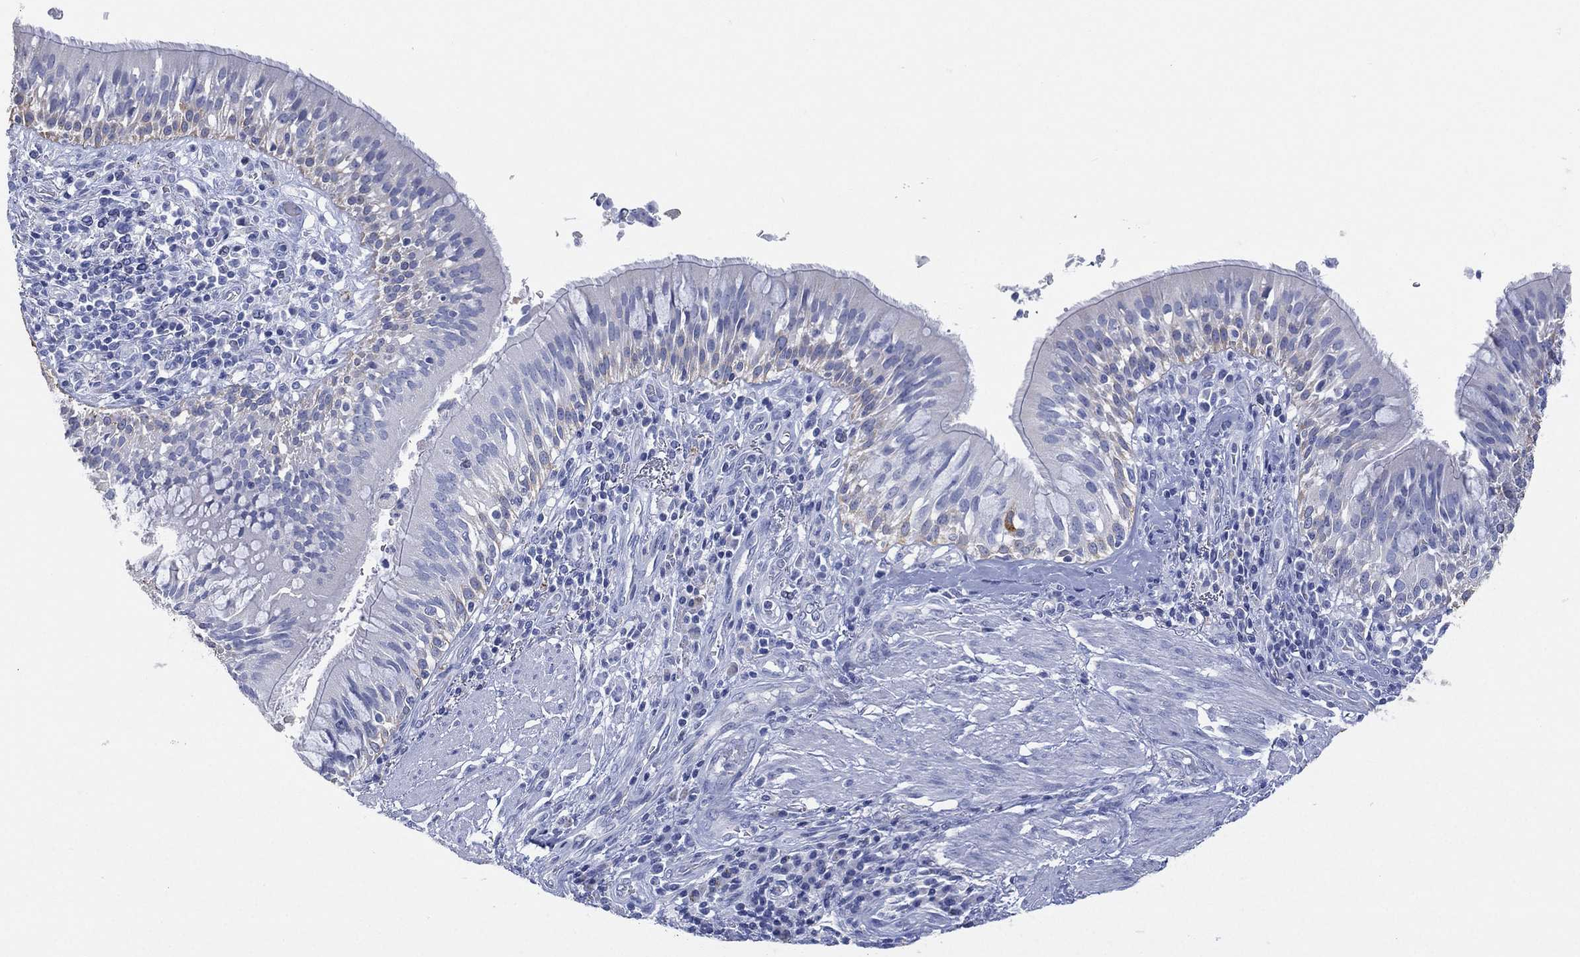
{"staining": {"intensity": "weak", "quantity": "<25%", "location": "cytoplasmic/membranous"}, "tissue": "bronchus", "cell_type": "Respiratory epithelial cells", "image_type": "normal", "snomed": [{"axis": "morphology", "description": "Normal tissue, NOS"}, {"axis": "morphology", "description": "Squamous cell carcinoma, NOS"}, {"axis": "topography", "description": "Bronchus"}, {"axis": "topography", "description": "Lung"}], "caption": "This is a histopathology image of IHC staining of normal bronchus, which shows no staining in respiratory epithelial cells. (DAB immunohistochemistry, high magnification).", "gene": "FMO1", "patient": {"sex": "male", "age": 64}}